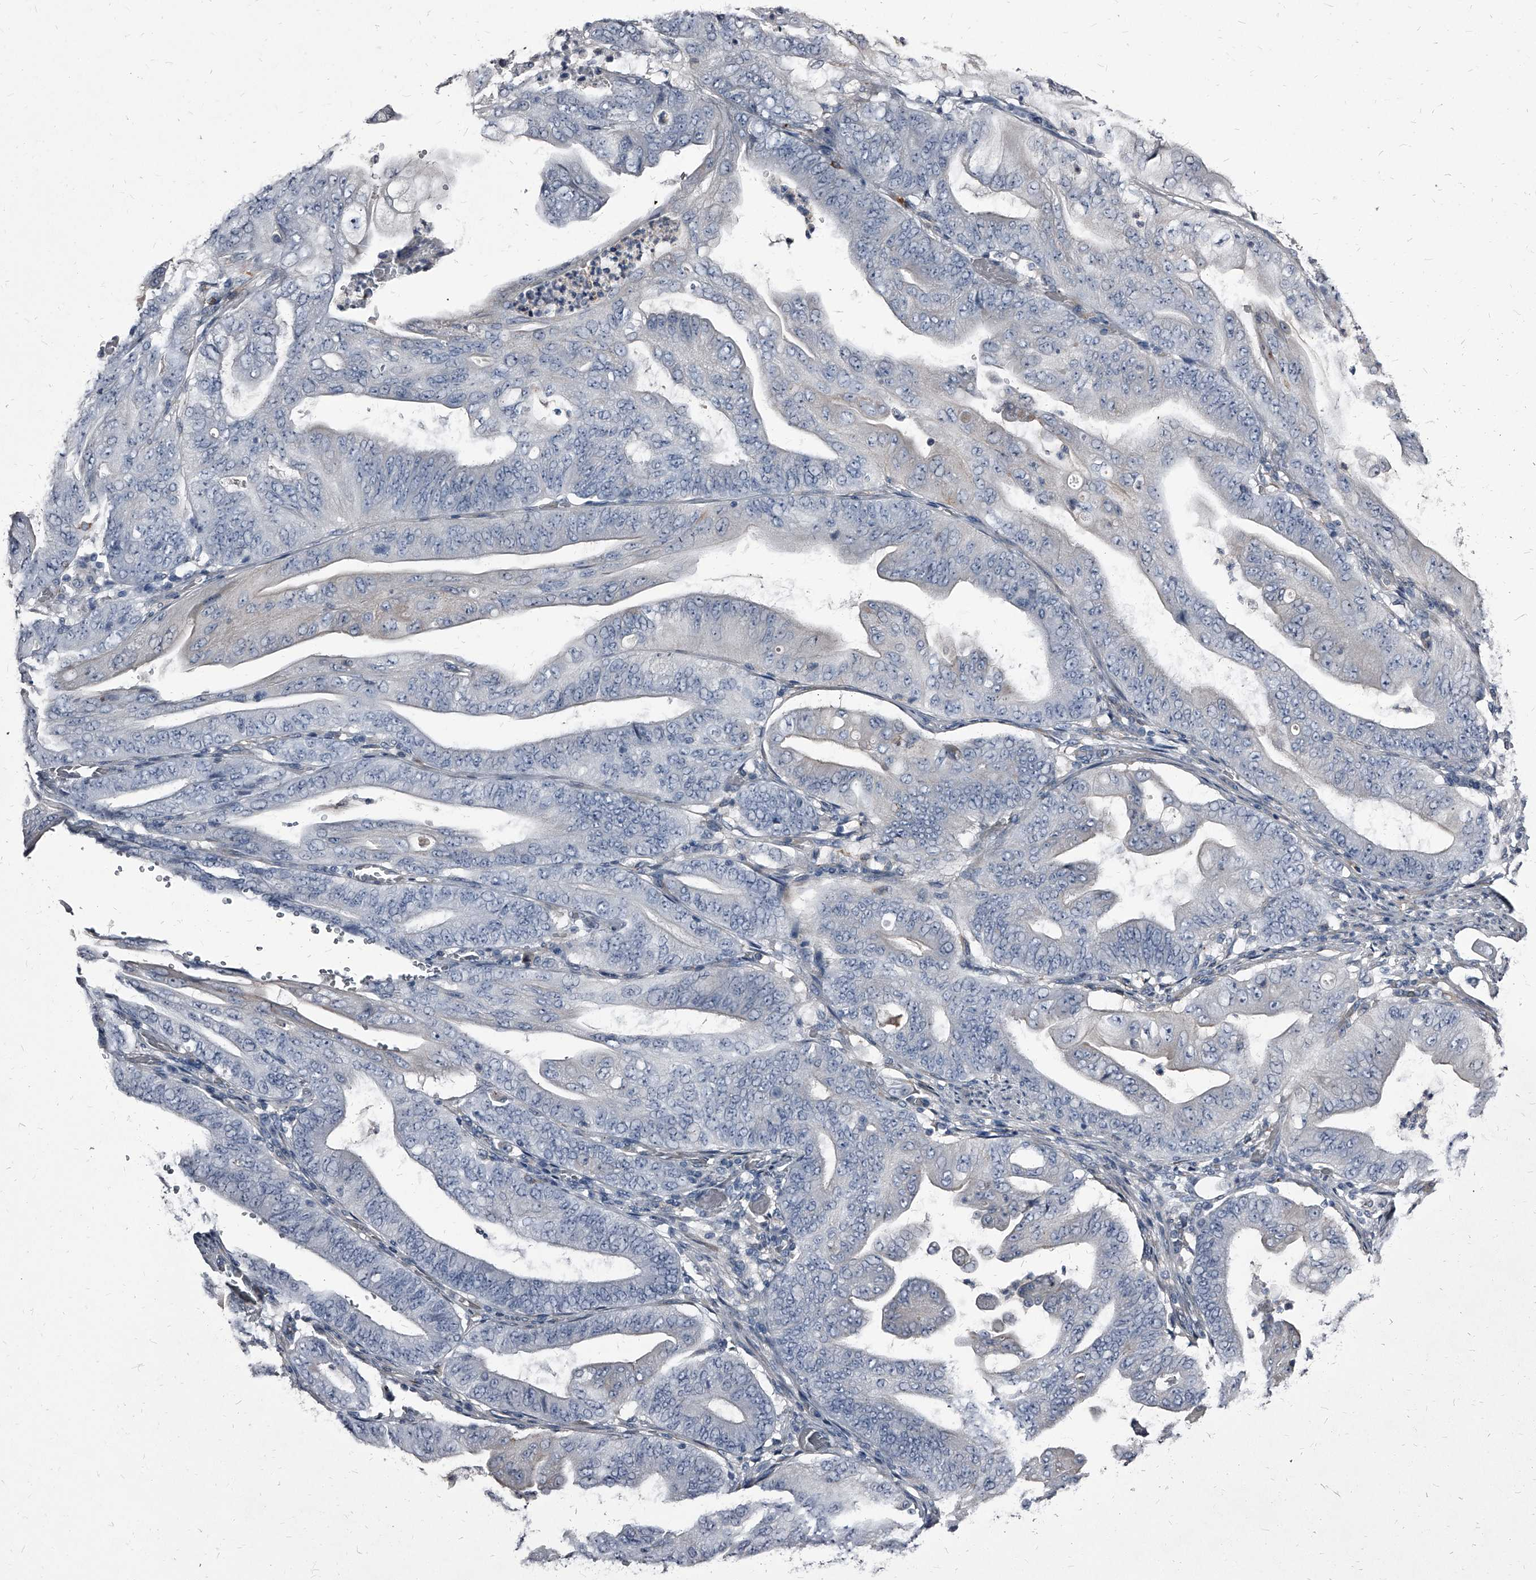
{"staining": {"intensity": "negative", "quantity": "none", "location": "none"}, "tissue": "stomach cancer", "cell_type": "Tumor cells", "image_type": "cancer", "snomed": [{"axis": "morphology", "description": "Adenocarcinoma, NOS"}, {"axis": "topography", "description": "Stomach"}], "caption": "The image demonstrates no significant staining in tumor cells of adenocarcinoma (stomach).", "gene": "PGLYRP3", "patient": {"sex": "female", "age": 73}}